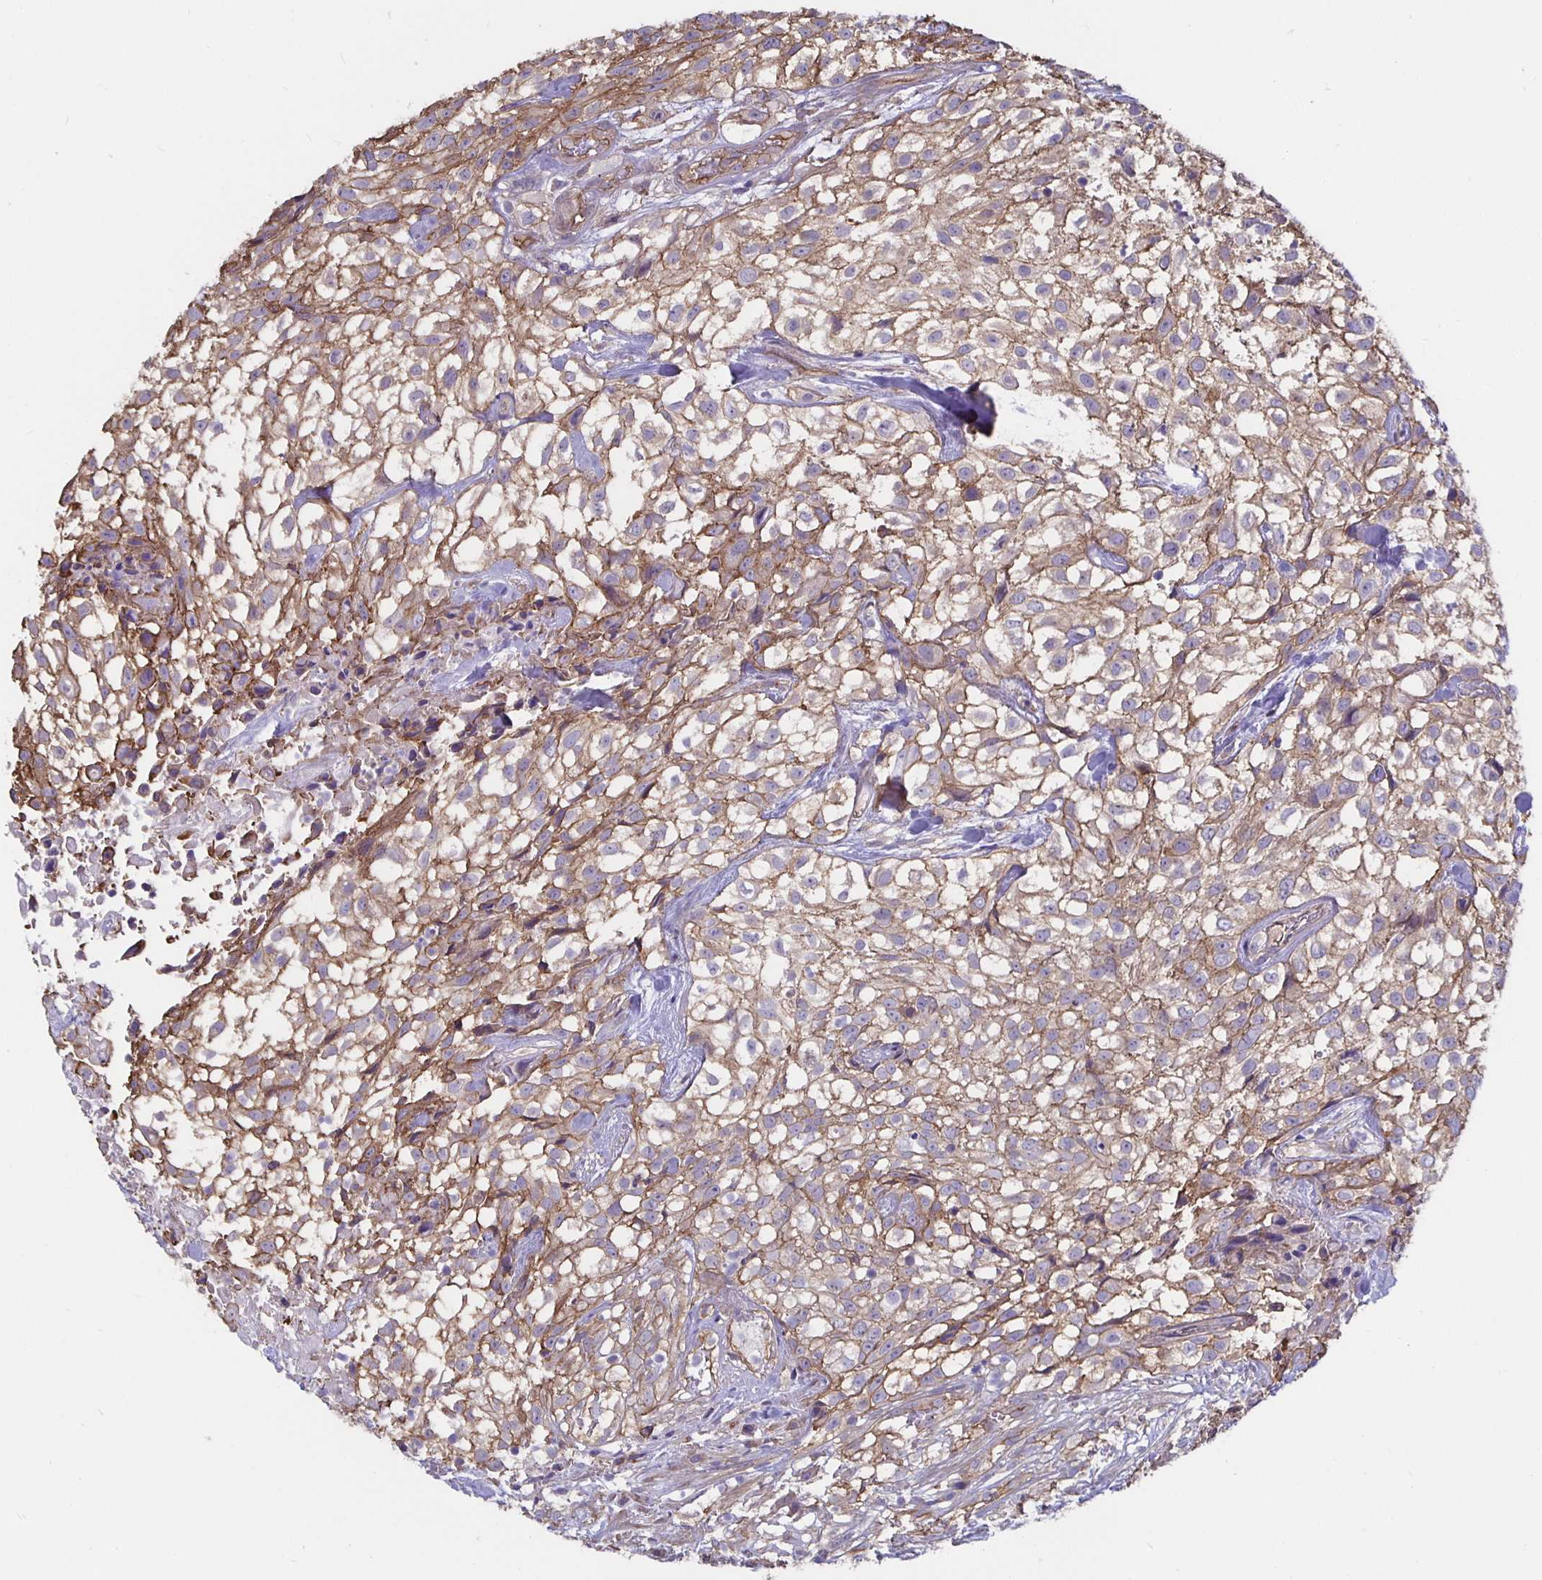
{"staining": {"intensity": "moderate", "quantity": "25%-75%", "location": "cytoplasmic/membranous"}, "tissue": "urothelial cancer", "cell_type": "Tumor cells", "image_type": "cancer", "snomed": [{"axis": "morphology", "description": "Urothelial carcinoma, High grade"}, {"axis": "topography", "description": "Urinary bladder"}], "caption": "Moderate cytoplasmic/membranous protein expression is identified in approximately 25%-75% of tumor cells in high-grade urothelial carcinoma. Using DAB (3,3'-diaminobenzidine) (brown) and hematoxylin (blue) stains, captured at high magnification using brightfield microscopy.", "gene": "ARHGEF39", "patient": {"sex": "male", "age": 56}}